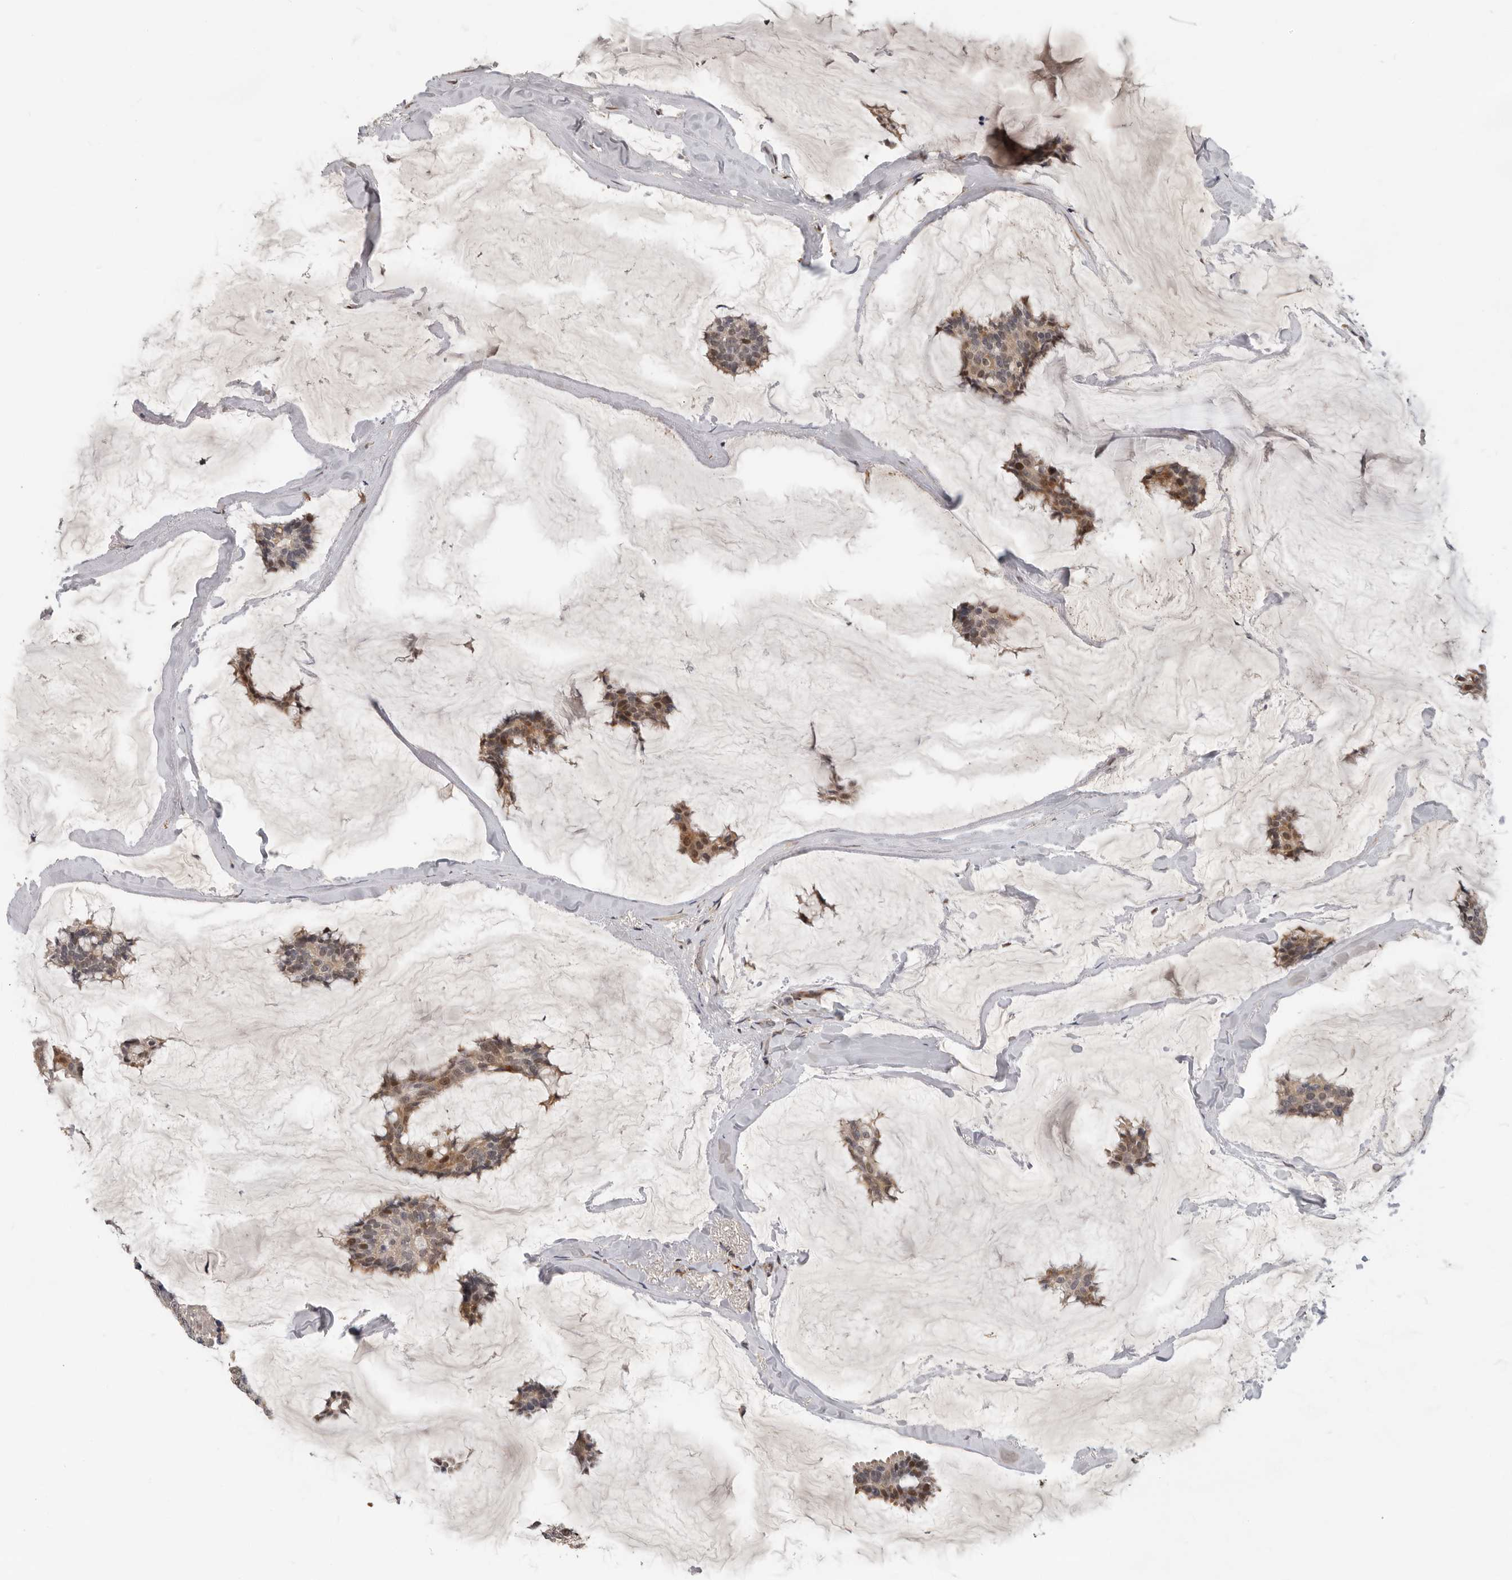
{"staining": {"intensity": "moderate", "quantity": ">75%", "location": "cytoplasmic/membranous,nuclear"}, "tissue": "breast cancer", "cell_type": "Tumor cells", "image_type": "cancer", "snomed": [{"axis": "morphology", "description": "Duct carcinoma"}, {"axis": "topography", "description": "Breast"}], "caption": "This photomicrograph displays immunohistochemistry (IHC) staining of breast cancer, with medium moderate cytoplasmic/membranous and nuclear positivity in approximately >75% of tumor cells.", "gene": "HENMT1", "patient": {"sex": "female", "age": 93}}